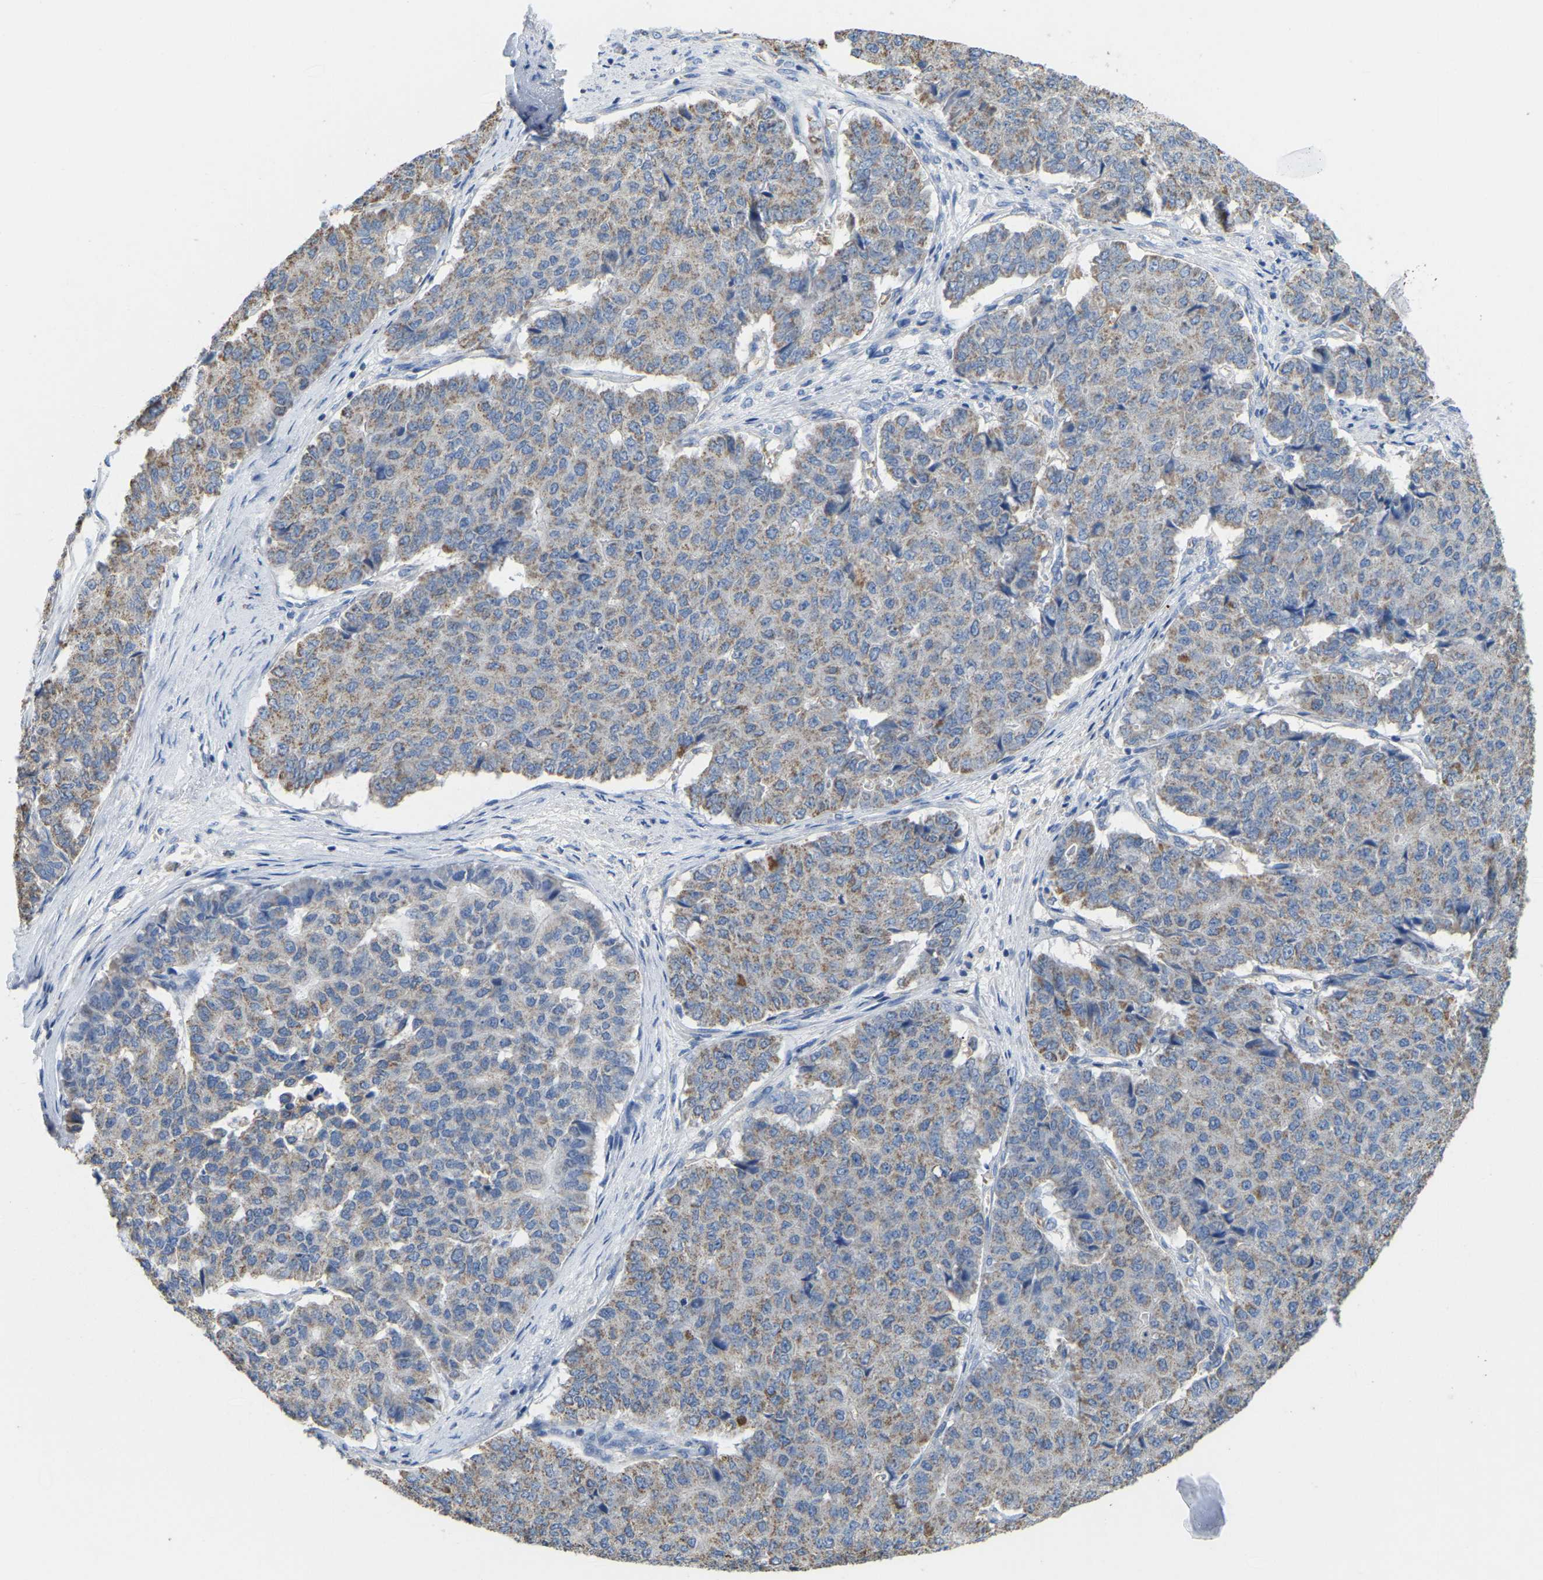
{"staining": {"intensity": "weak", "quantity": "25%-75%", "location": "cytoplasmic/membranous"}, "tissue": "pancreatic cancer", "cell_type": "Tumor cells", "image_type": "cancer", "snomed": [{"axis": "morphology", "description": "Adenocarcinoma, NOS"}, {"axis": "topography", "description": "Pancreas"}], "caption": "Adenocarcinoma (pancreatic) tissue shows weak cytoplasmic/membranous positivity in about 25%-75% of tumor cells", "gene": "SERPINB5", "patient": {"sex": "male", "age": 50}}